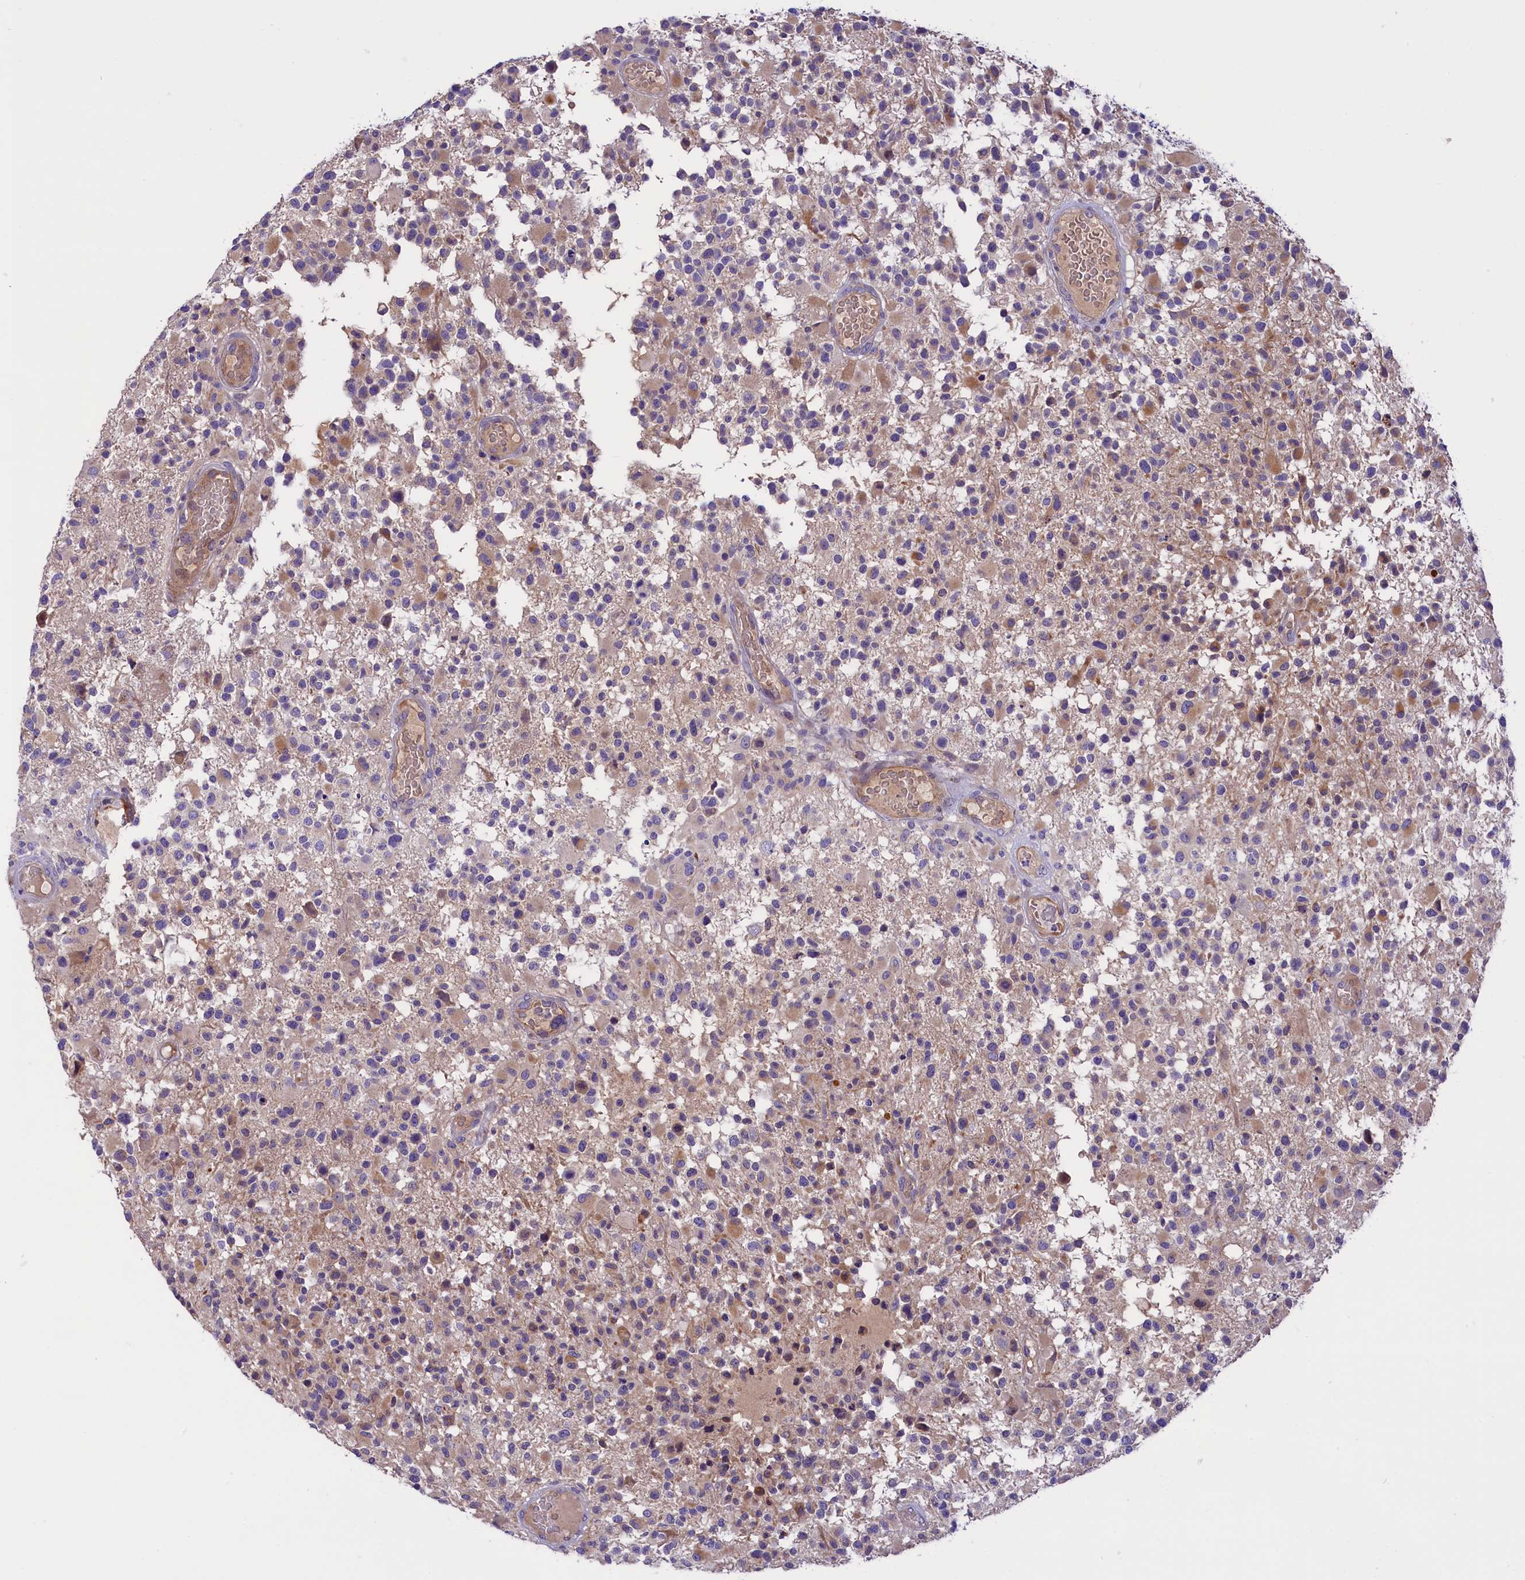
{"staining": {"intensity": "weak", "quantity": "<25%", "location": "cytoplasmic/membranous"}, "tissue": "glioma", "cell_type": "Tumor cells", "image_type": "cancer", "snomed": [{"axis": "morphology", "description": "Glioma, malignant, High grade"}, {"axis": "morphology", "description": "Glioblastoma, NOS"}, {"axis": "topography", "description": "Brain"}], "caption": "Tumor cells are negative for brown protein staining in glioma.", "gene": "CCDC32", "patient": {"sex": "male", "age": 60}}